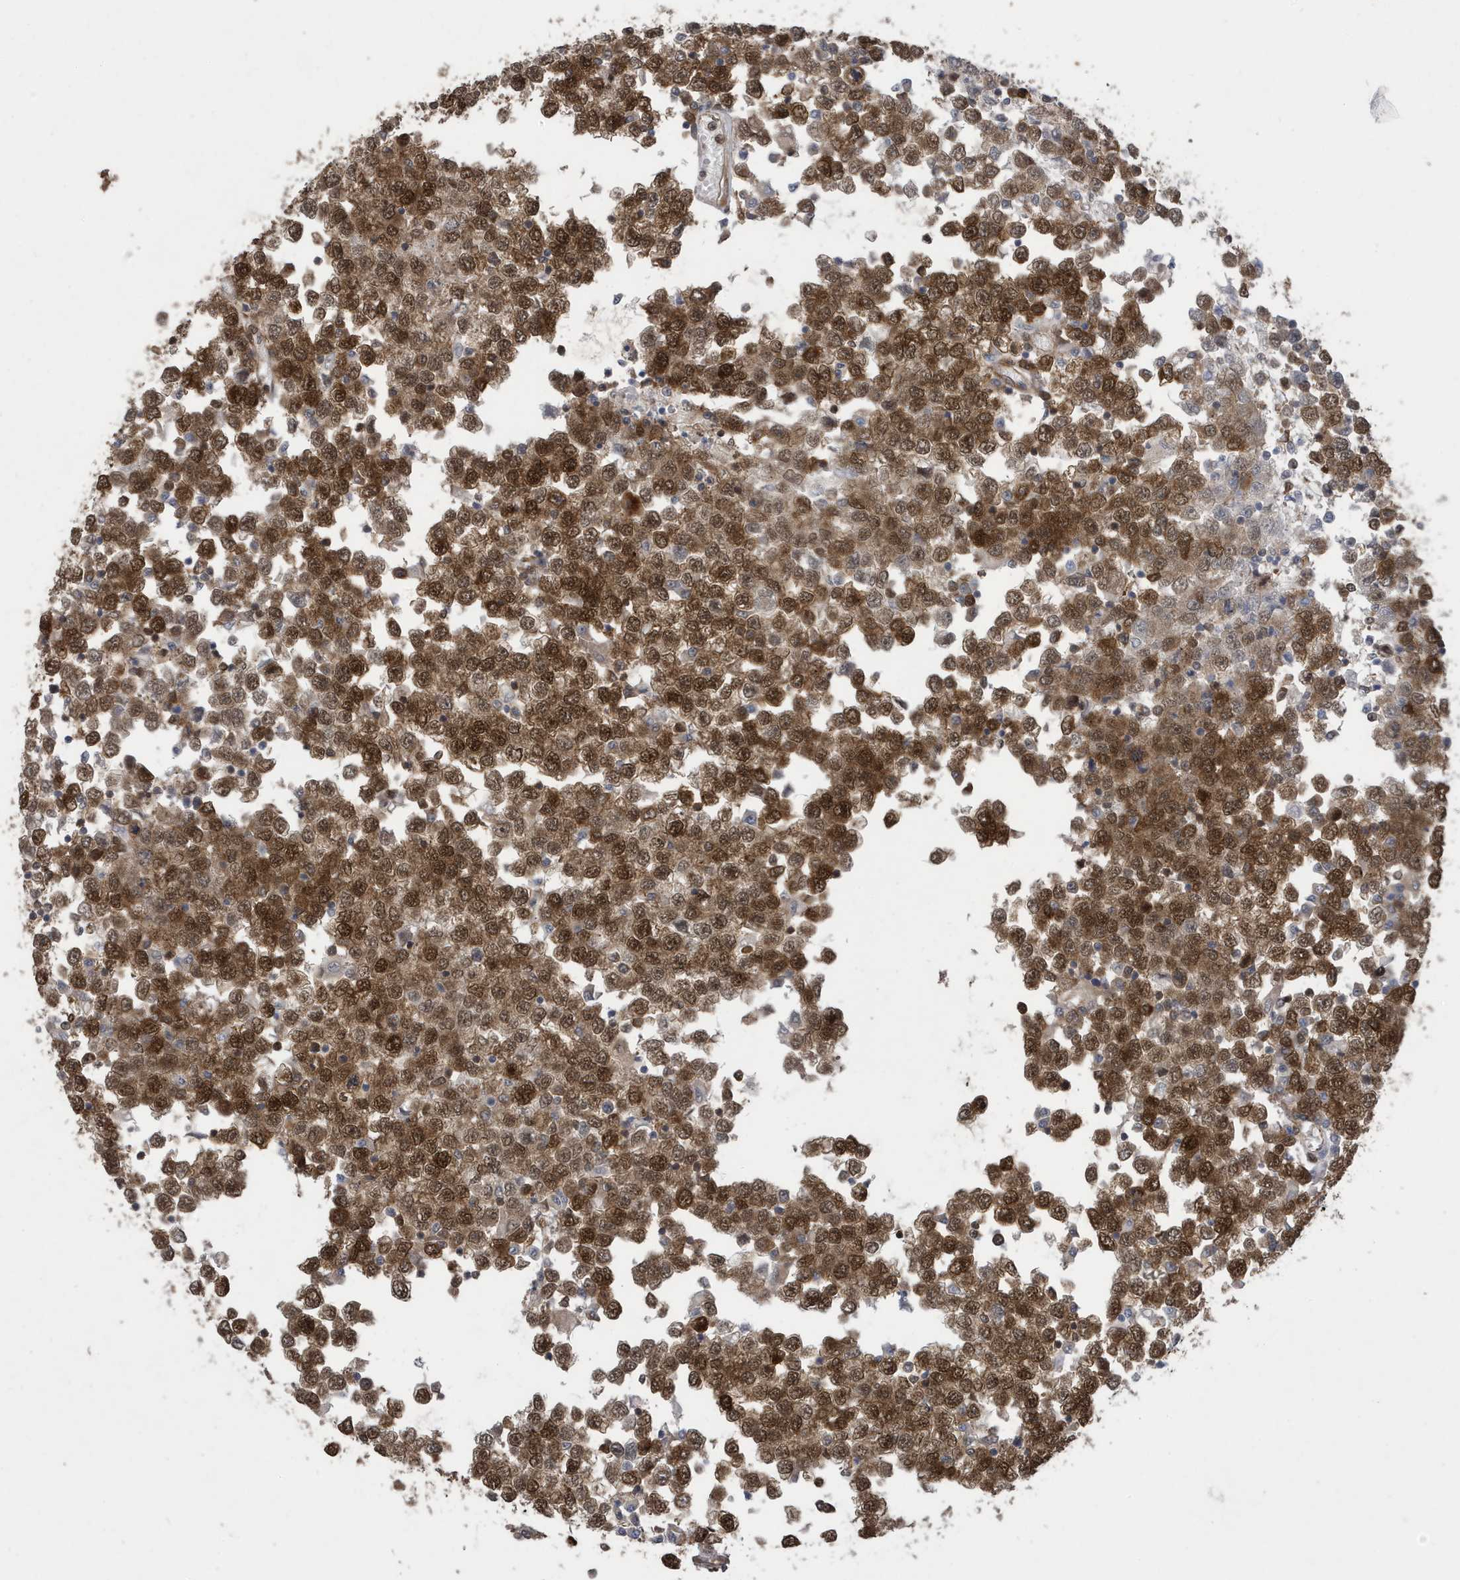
{"staining": {"intensity": "strong", "quantity": ">75%", "location": "cytoplasmic/membranous,nuclear"}, "tissue": "testis cancer", "cell_type": "Tumor cells", "image_type": "cancer", "snomed": [{"axis": "morphology", "description": "Seminoma, NOS"}, {"axis": "topography", "description": "Testis"}], "caption": "A histopathology image of testis cancer stained for a protein reveals strong cytoplasmic/membranous and nuclear brown staining in tumor cells.", "gene": "UBQLN1", "patient": {"sex": "male", "age": 65}}